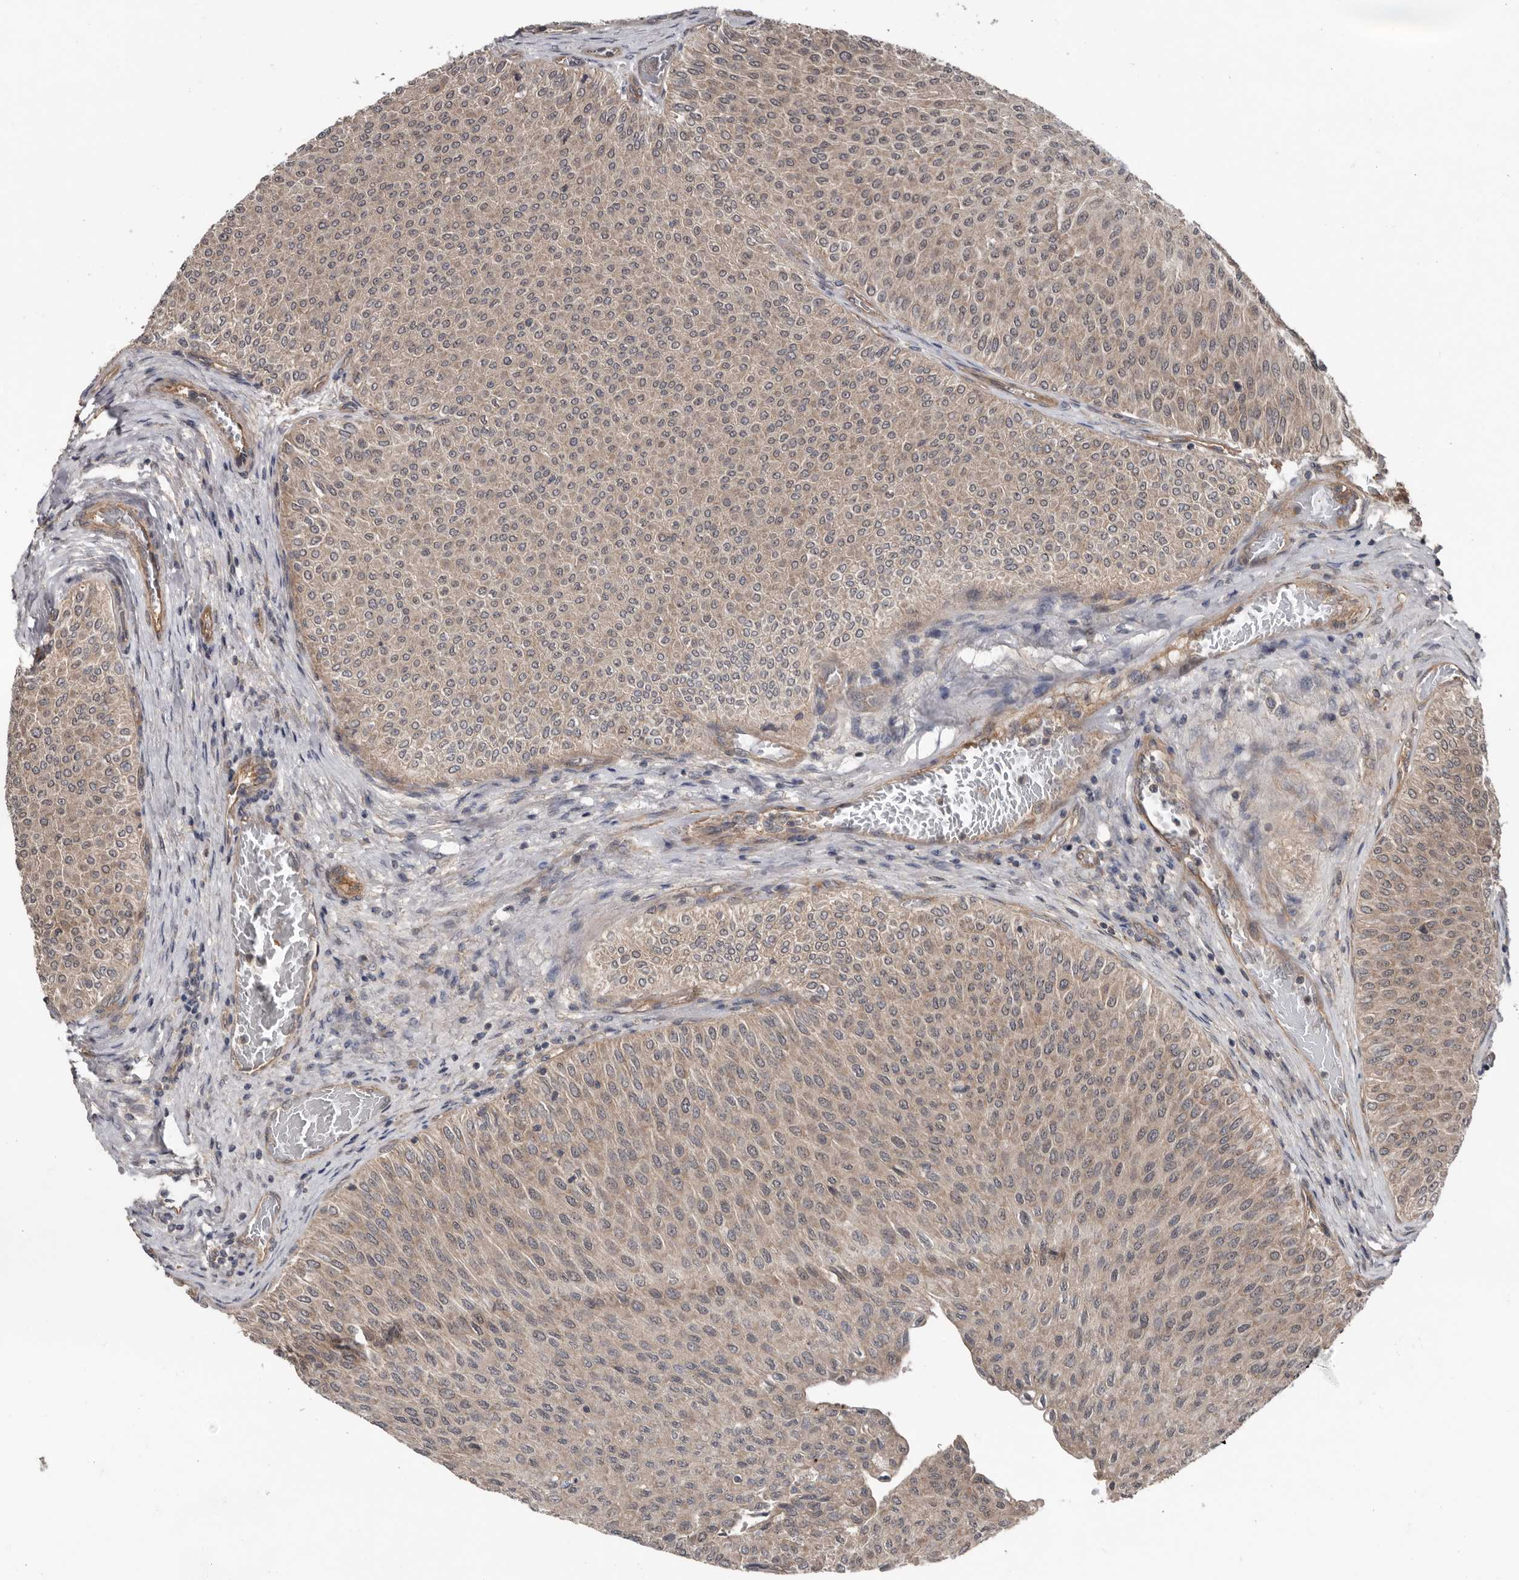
{"staining": {"intensity": "weak", "quantity": "25%-75%", "location": "cytoplasmic/membranous"}, "tissue": "urothelial cancer", "cell_type": "Tumor cells", "image_type": "cancer", "snomed": [{"axis": "morphology", "description": "Urothelial carcinoma, Low grade"}, {"axis": "topography", "description": "Urinary bladder"}], "caption": "Approximately 25%-75% of tumor cells in human urothelial carcinoma (low-grade) demonstrate weak cytoplasmic/membranous protein positivity as visualized by brown immunohistochemical staining.", "gene": "DNAJB4", "patient": {"sex": "male", "age": 78}}